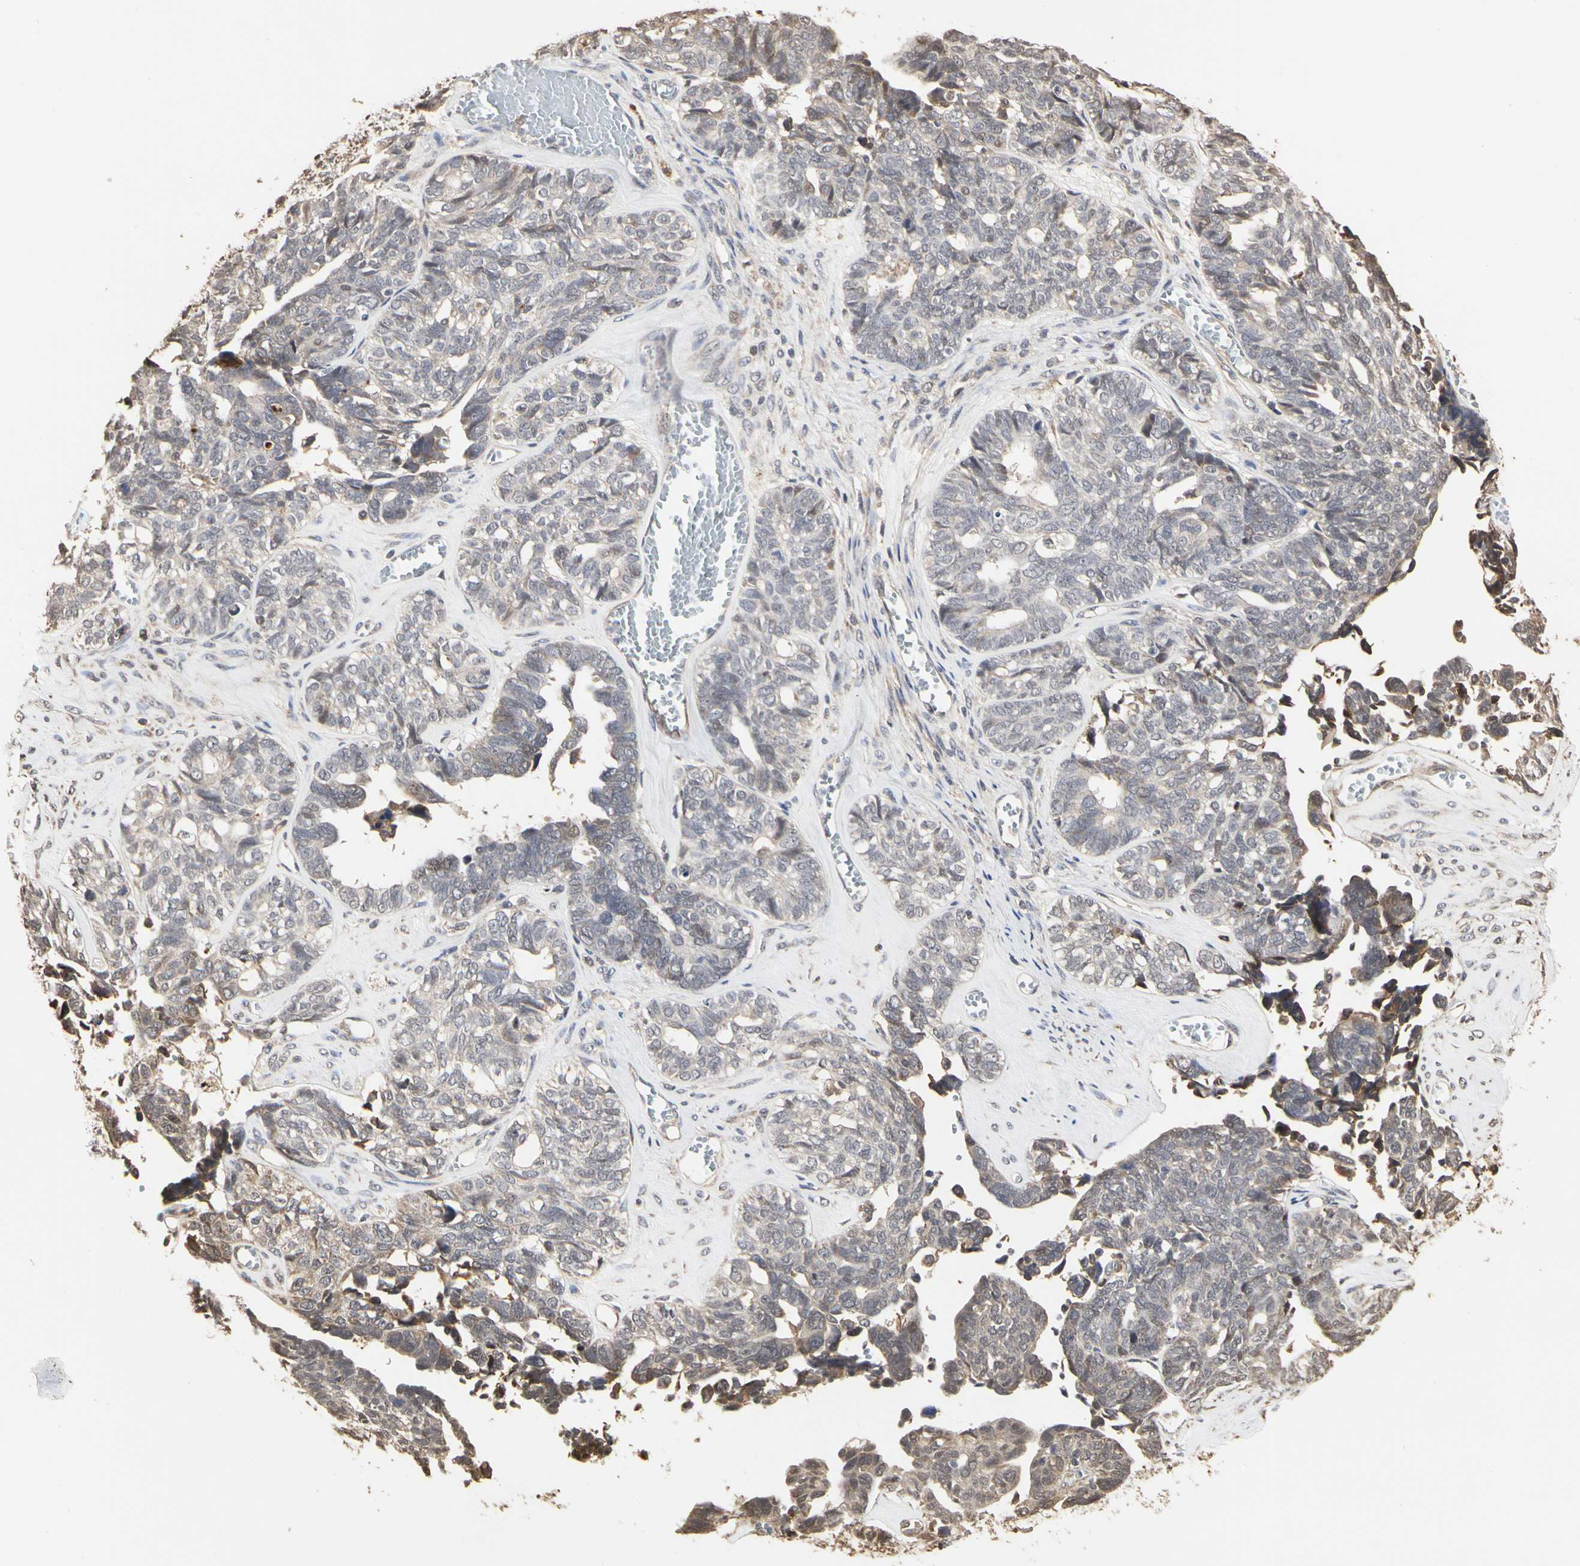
{"staining": {"intensity": "moderate", "quantity": "<25%", "location": "cytoplasmic/membranous"}, "tissue": "ovarian cancer", "cell_type": "Tumor cells", "image_type": "cancer", "snomed": [{"axis": "morphology", "description": "Cystadenocarcinoma, serous, NOS"}, {"axis": "topography", "description": "Ovary"}], "caption": "Moderate cytoplasmic/membranous protein positivity is appreciated in approximately <25% of tumor cells in ovarian cancer (serous cystadenocarcinoma).", "gene": "TAOK1", "patient": {"sex": "female", "age": 79}}